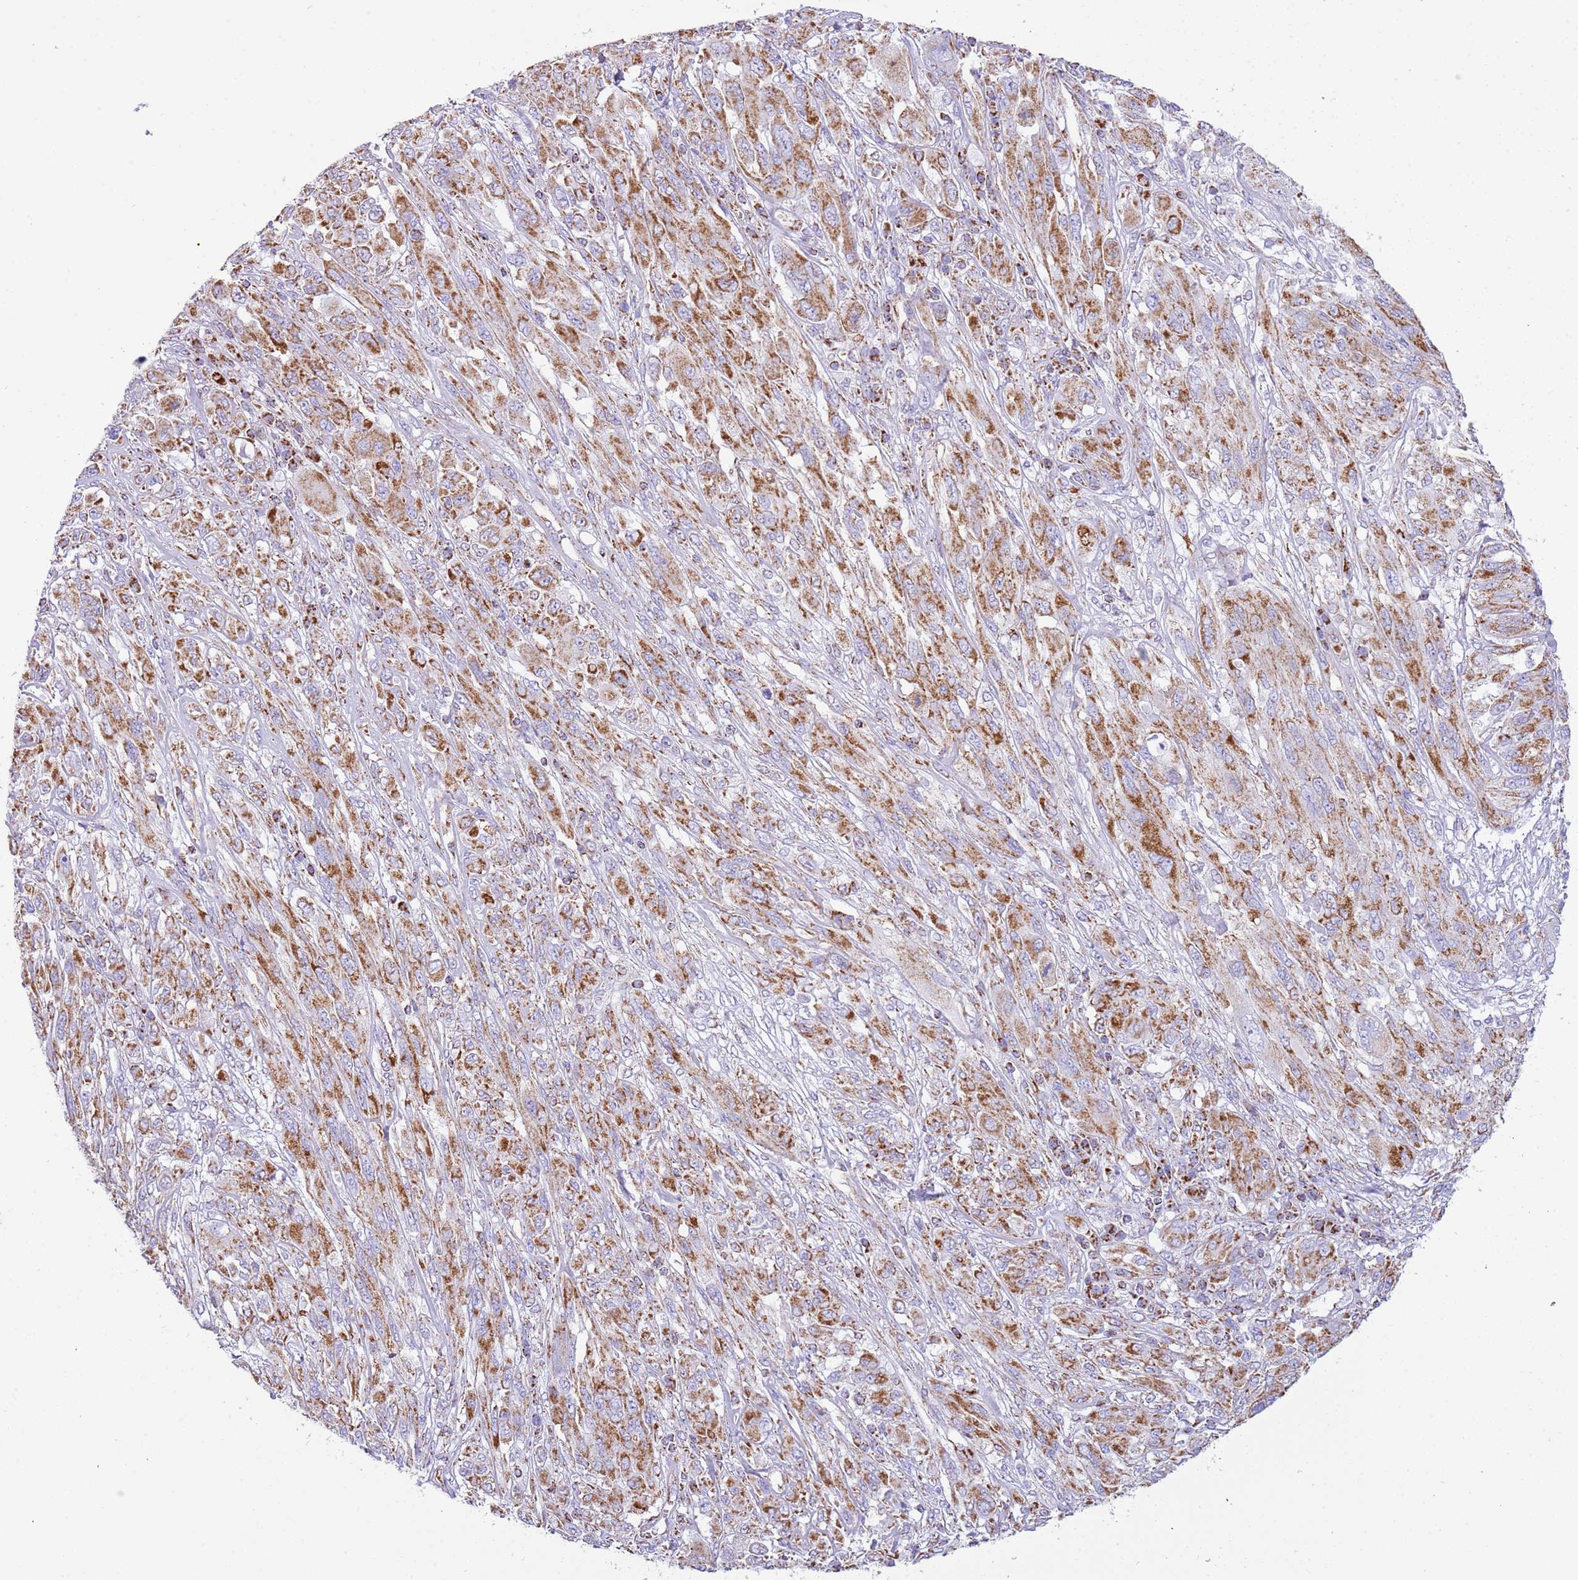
{"staining": {"intensity": "moderate", "quantity": ">75%", "location": "cytoplasmic/membranous"}, "tissue": "melanoma", "cell_type": "Tumor cells", "image_type": "cancer", "snomed": [{"axis": "morphology", "description": "Malignant melanoma, NOS"}, {"axis": "topography", "description": "Skin"}], "caption": "A brown stain shows moderate cytoplasmic/membranous expression of a protein in melanoma tumor cells.", "gene": "SUCLG2", "patient": {"sex": "female", "age": 91}}